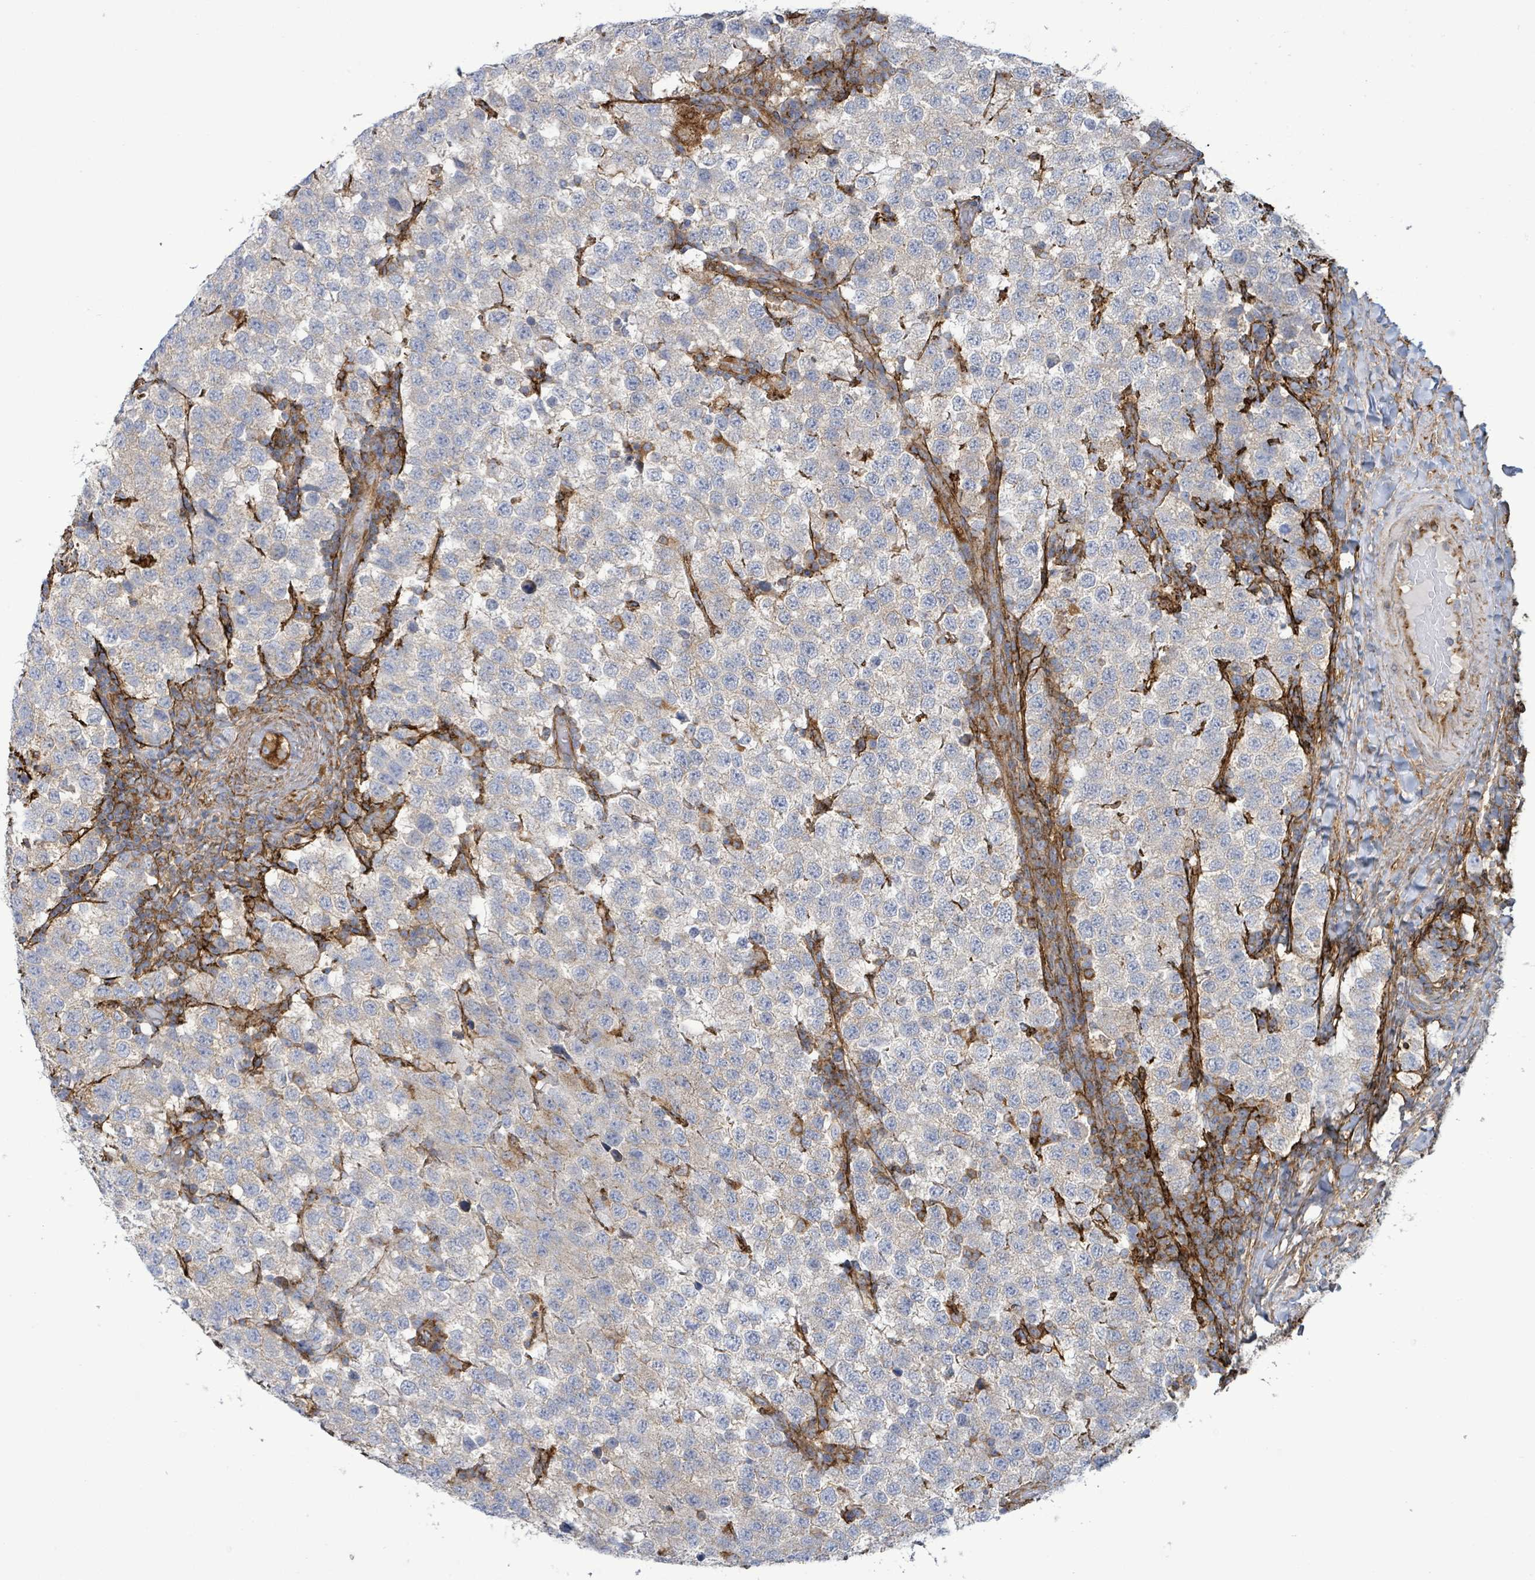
{"staining": {"intensity": "negative", "quantity": "none", "location": "none"}, "tissue": "testis cancer", "cell_type": "Tumor cells", "image_type": "cancer", "snomed": [{"axis": "morphology", "description": "Seminoma, NOS"}, {"axis": "topography", "description": "Testis"}], "caption": "Immunohistochemical staining of human seminoma (testis) shows no significant staining in tumor cells.", "gene": "EGFL7", "patient": {"sex": "male", "age": 34}}